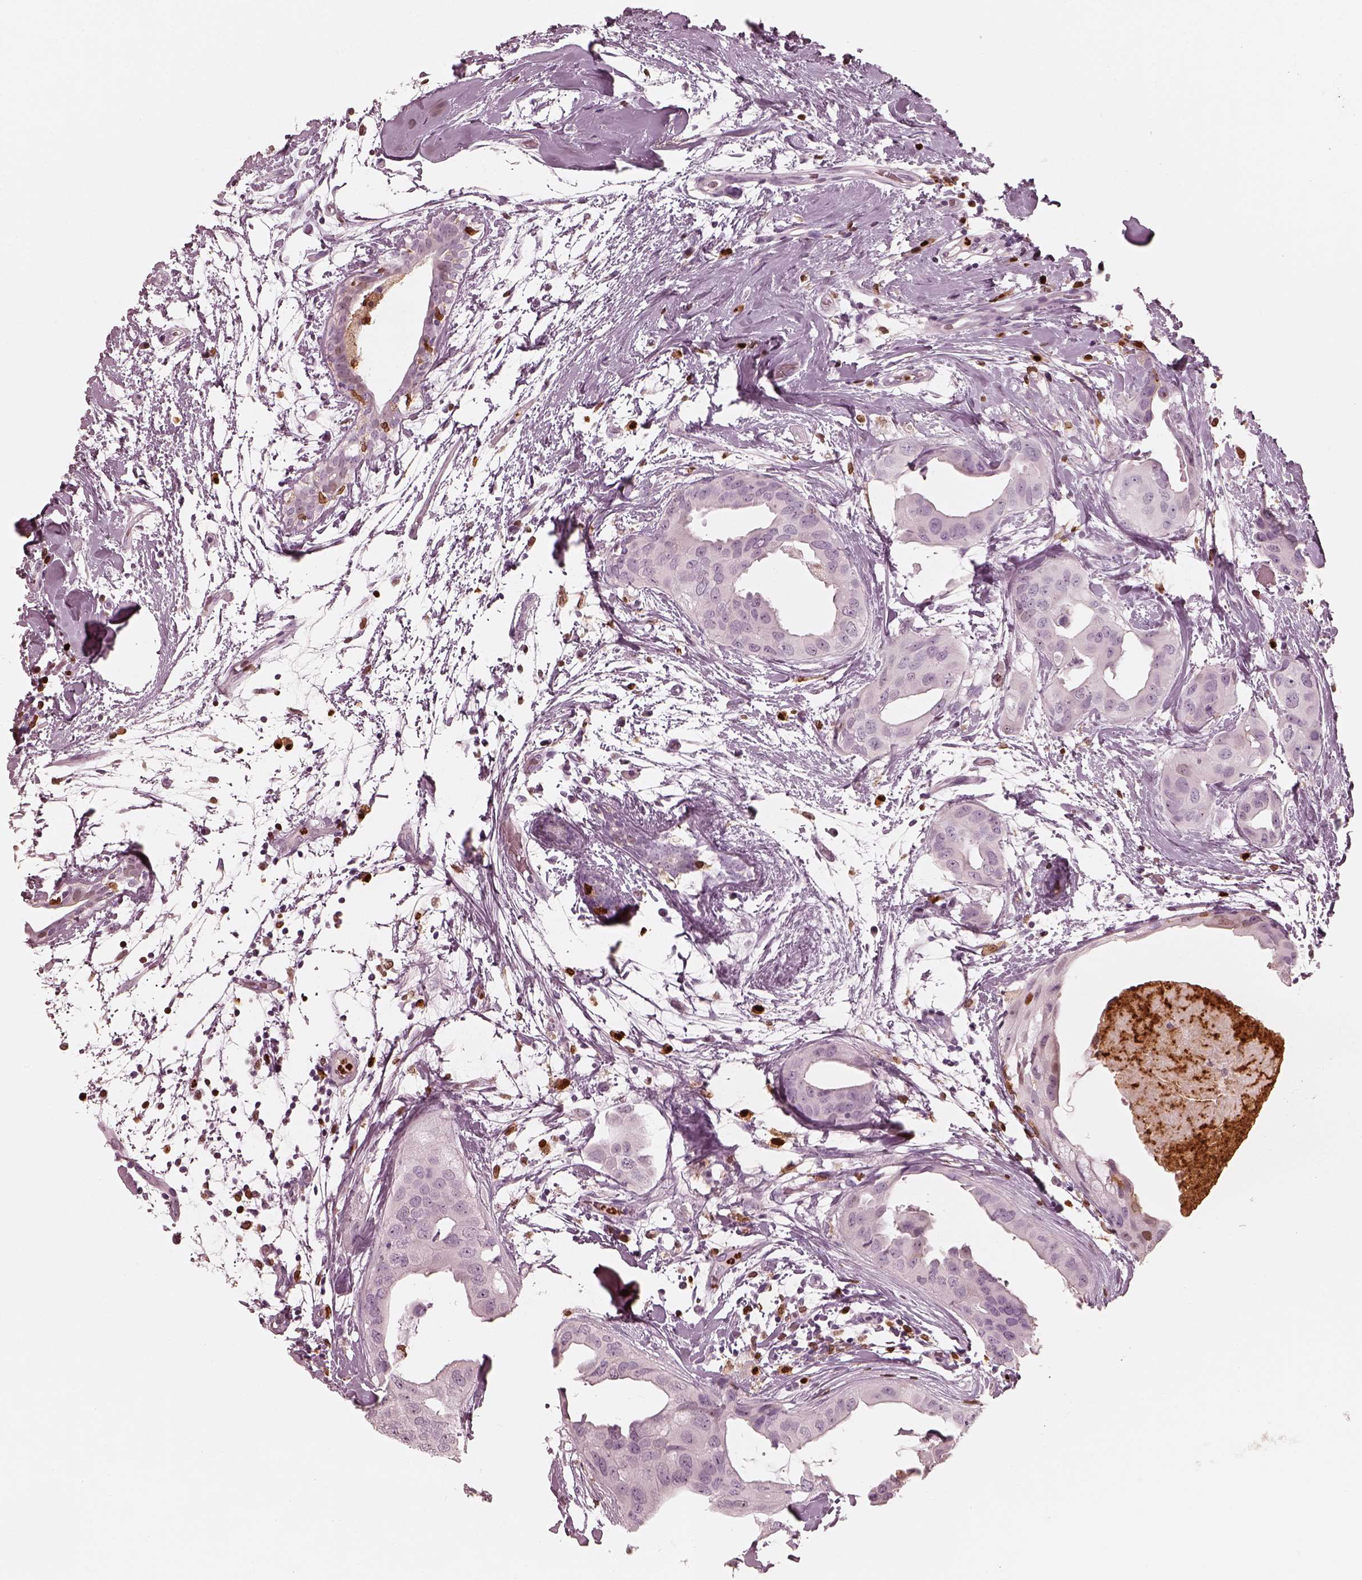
{"staining": {"intensity": "negative", "quantity": "none", "location": "none"}, "tissue": "breast cancer", "cell_type": "Tumor cells", "image_type": "cancer", "snomed": [{"axis": "morphology", "description": "Normal tissue, NOS"}, {"axis": "morphology", "description": "Duct carcinoma"}, {"axis": "topography", "description": "Breast"}], "caption": "This is an immunohistochemistry (IHC) micrograph of intraductal carcinoma (breast). There is no expression in tumor cells.", "gene": "ALOX5", "patient": {"sex": "female", "age": 40}}